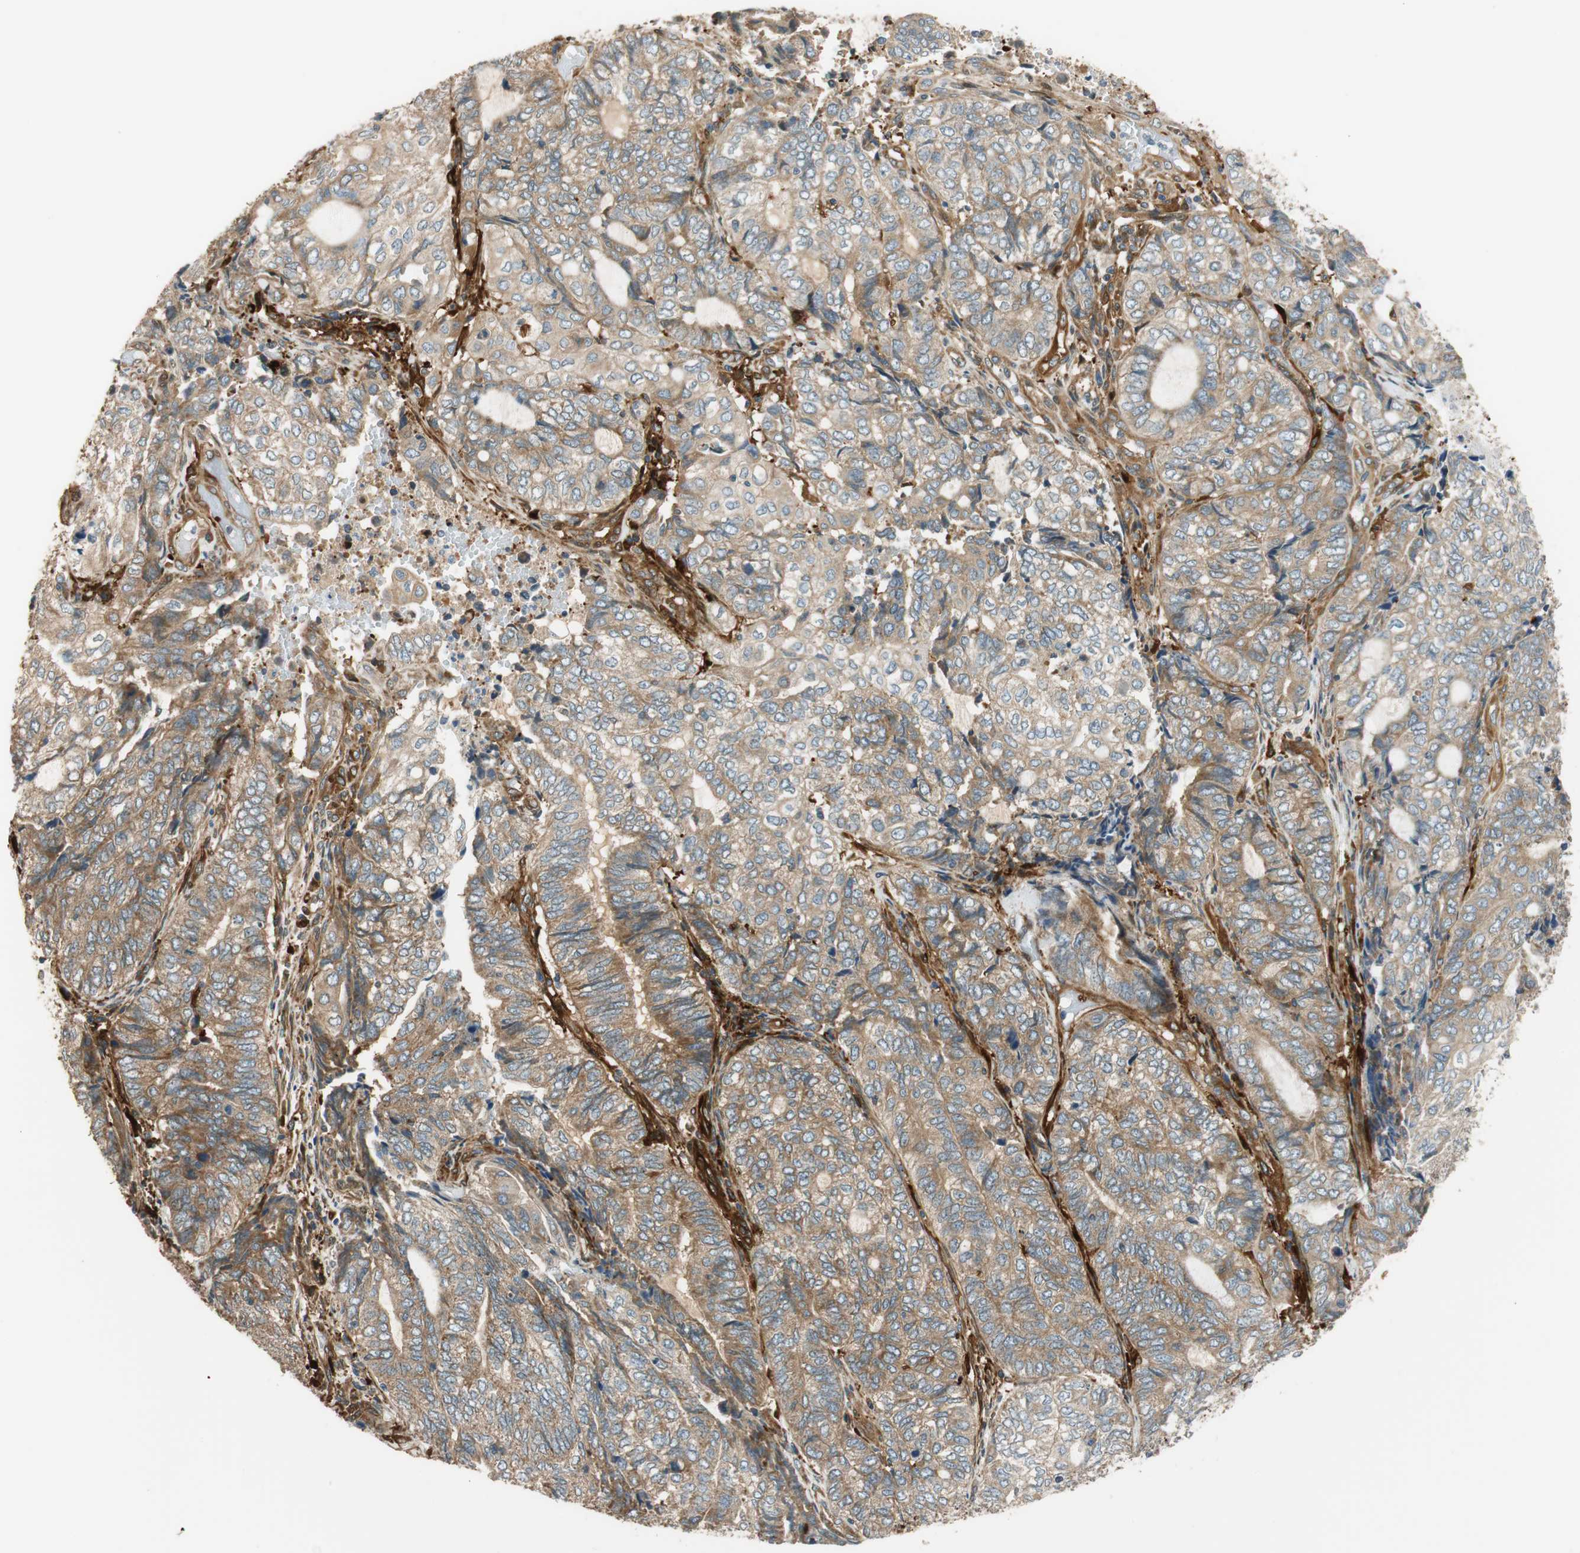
{"staining": {"intensity": "moderate", "quantity": ">75%", "location": "cytoplasmic/membranous"}, "tissue": "endometrial cancer", "cell_type": "Tumor cells", "image_type": "cancer", "snomed": [{"axis": "morphology", "description": "Adenocarcinoma, NOS"}, {"axis": "topography", "description": "Uterus"}, {"axis": "topography", "description": "Endometrium"}], "caption": "Protein staining by immunohistochemistry exhibits moderate cytoplasmic/membranous expression in approximately >75% of tumor cells in adenocarcinoma (endometrial). (DAB IHC with brightfield microscopy, high magnification).", "gene": "PARP14", "patient": {"sex": "female", "age": 70}}